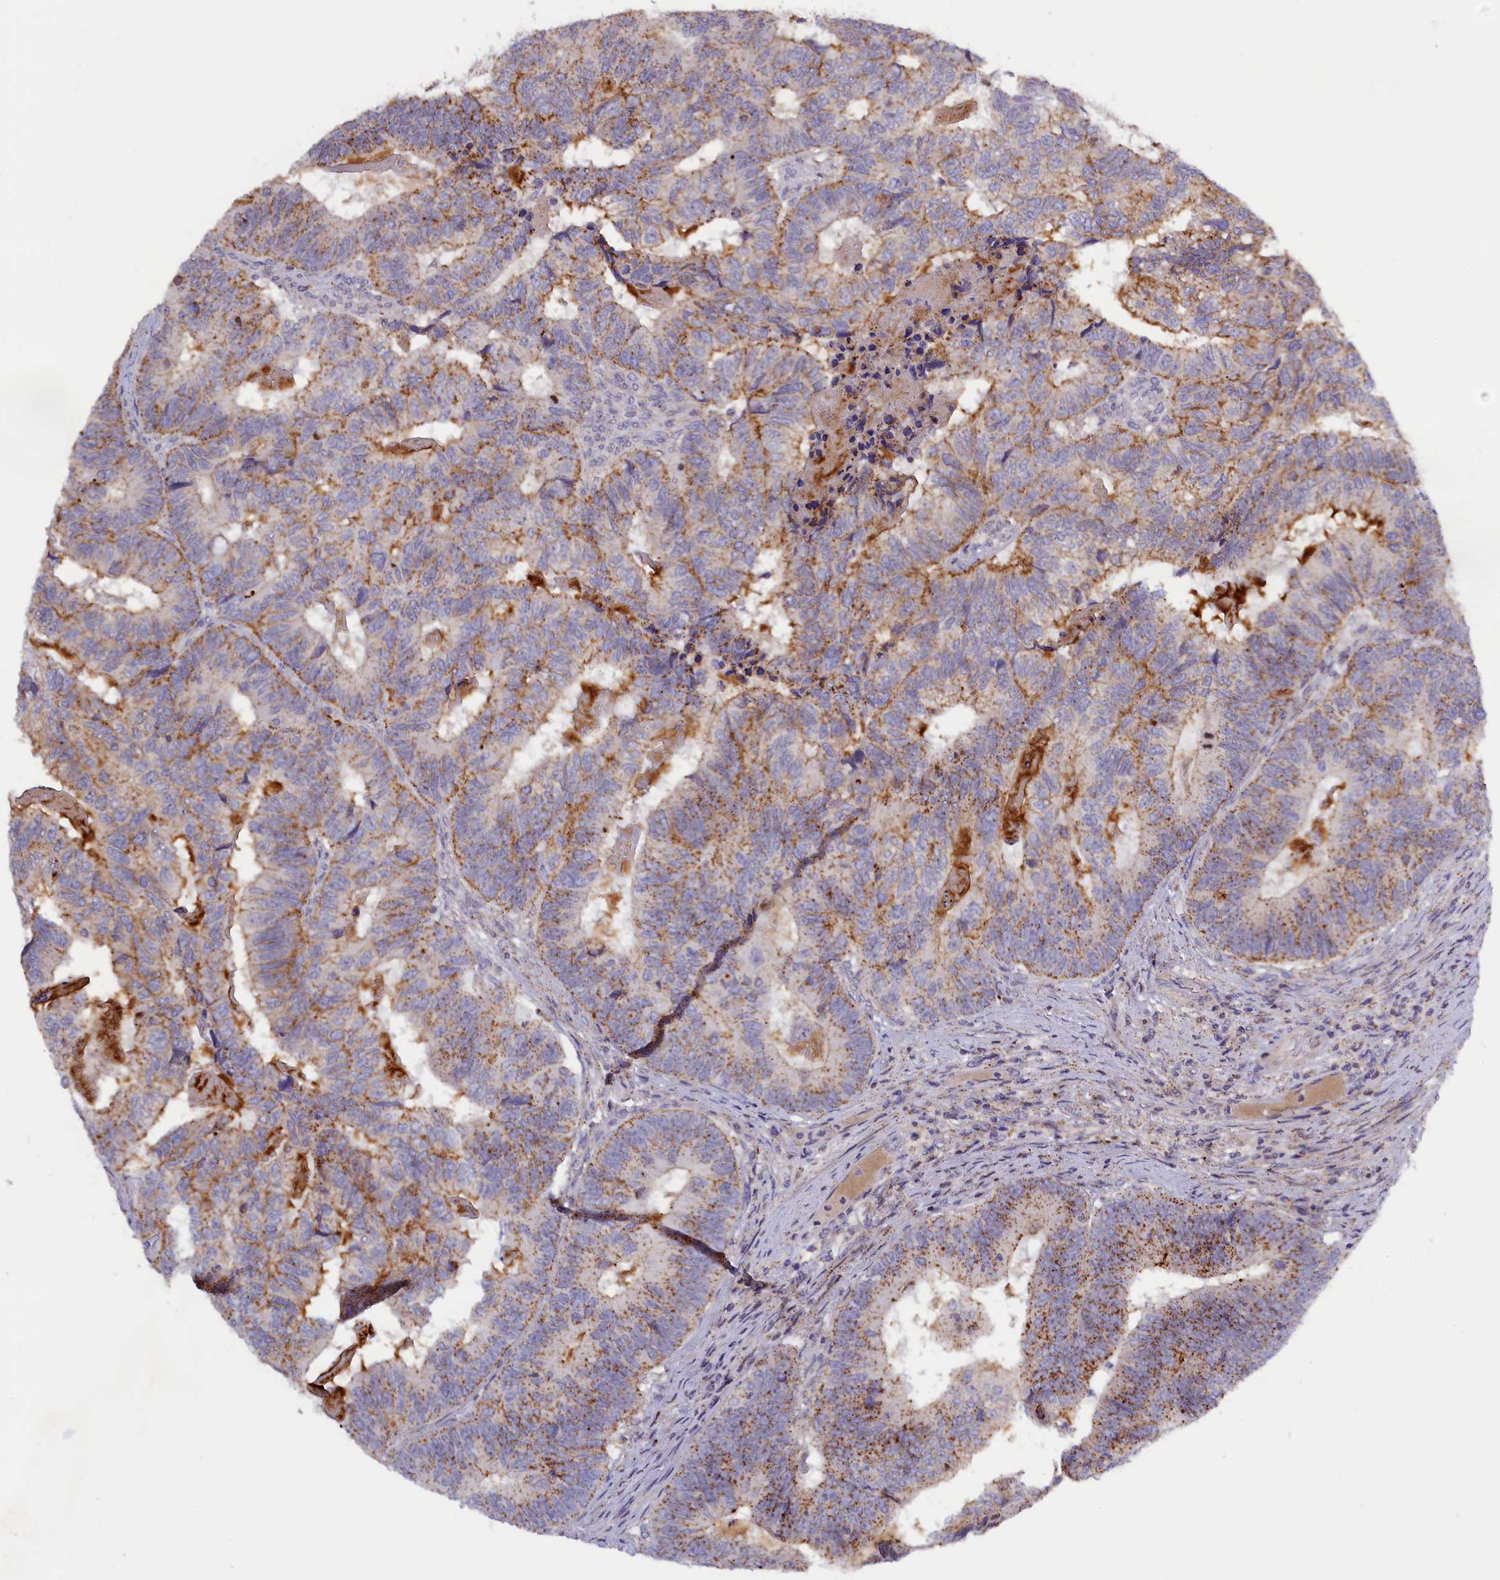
{"staining": {"intensity": "moderate", "quantity": ">75%", "location": "cytoplasmic/membranous"}, "tissue": "colorectal cancer", "cell_type": "Tumor cells", "image_type": "cancer", "snomed": [{"axis": "morphology", "description": "Adenocarcinoma, NOS"}, {"axis": "topography", "description": "Colon"}], "caption": "This is an image of IHC staining of adenocarcinoma (colorectal), which shows moderate staining in the cytoplasmic/membranous of tumor cells.", "gene": "HYKK", "patient": {"sex": "female", "age": 67}}